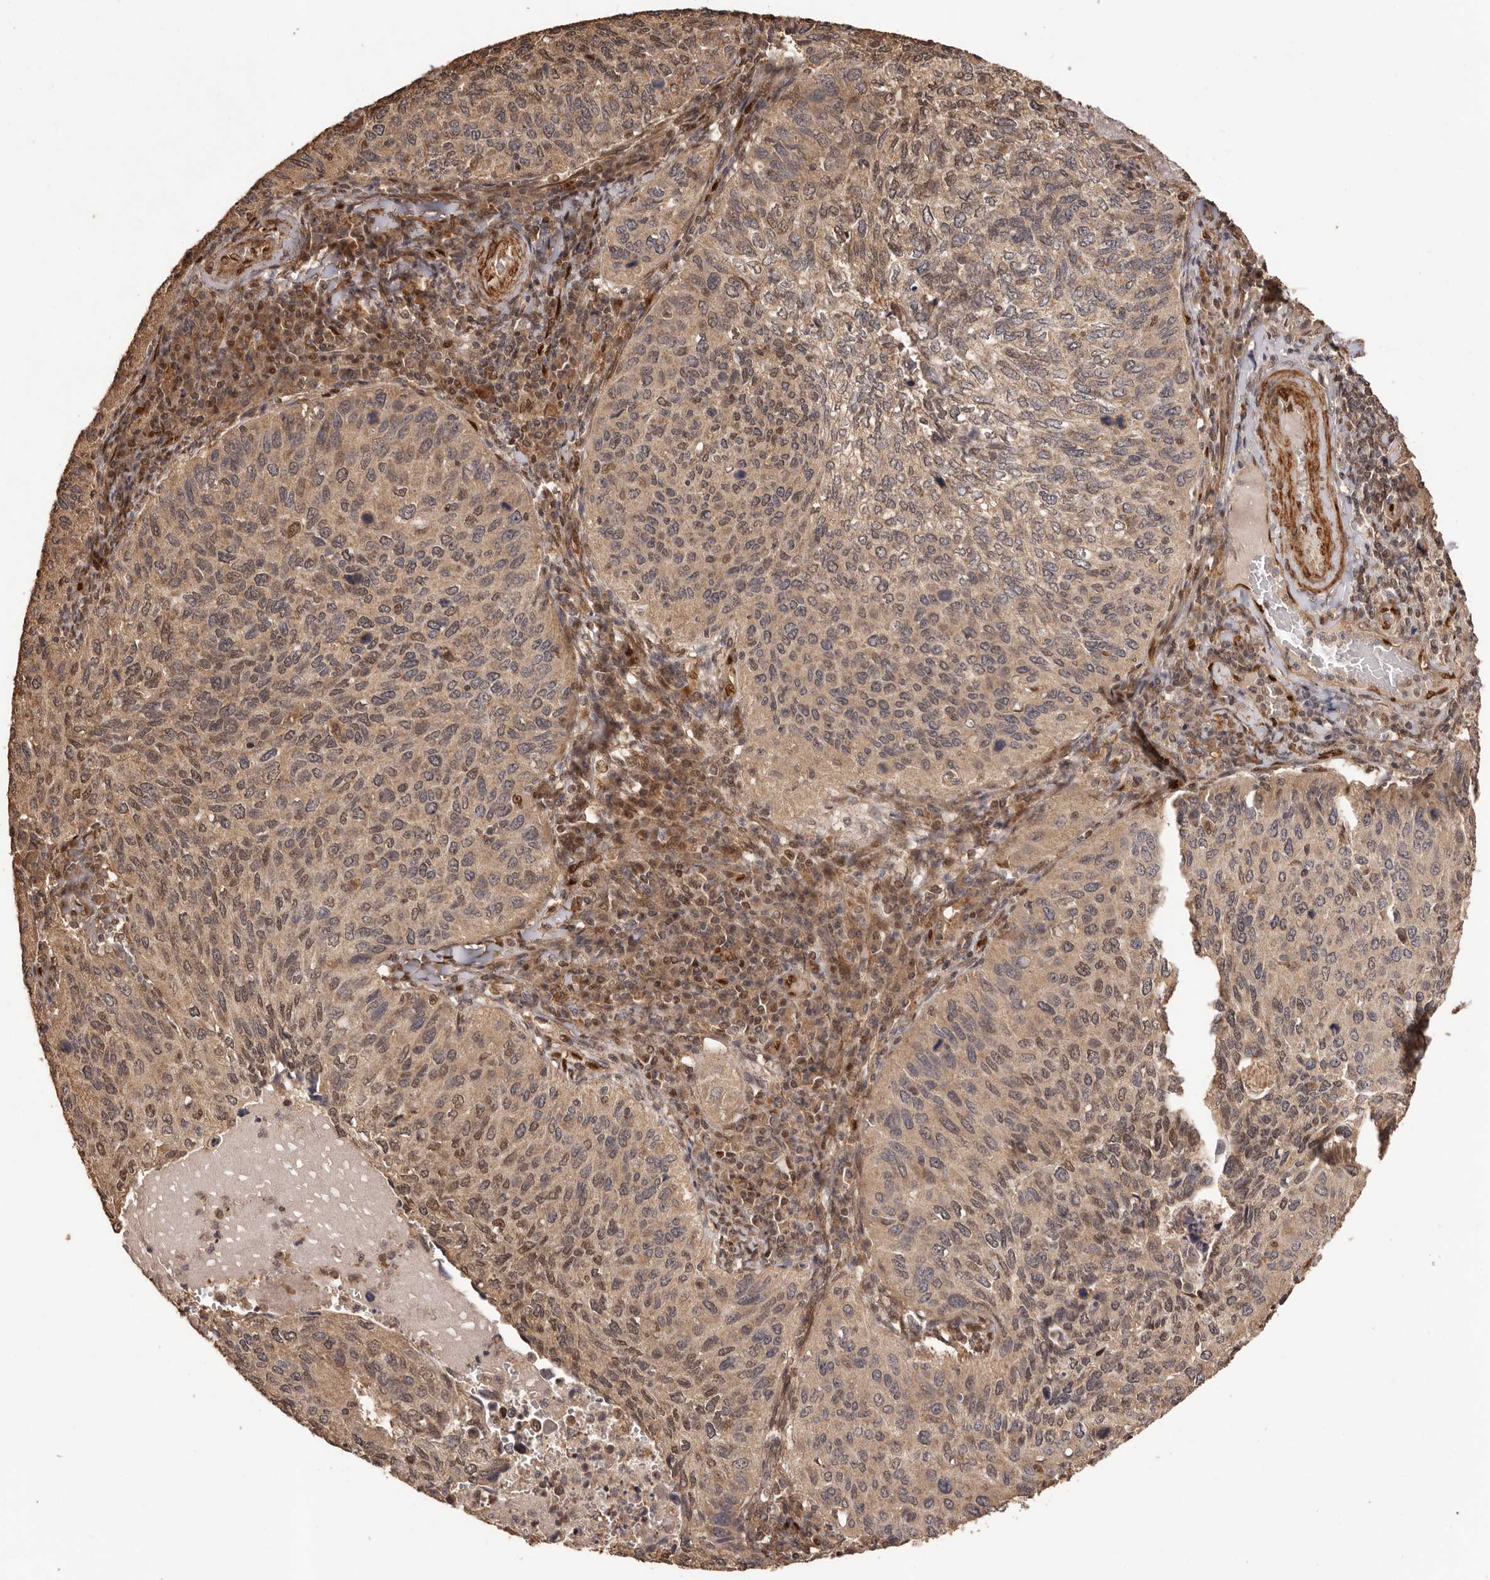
{"staining": {"intensity": "weak", "quantity": ">75%", "location": "cytoplasmic/membranous,nuclear"}, "tissue": "cervical cancer", "cell_type": "Tumor cells", "image_type": "cancer", "snomed": [{"axis": "morphology", "description": "Squamous cell carcinoma, NOS"}, {"axis": "topography", "description": "Cervix"}], "caption": "DAB immunohistochemical staining of cervical cancer reveals weak cytoplasmic/membranous and nuclear protein expression in approximately >75% of tumor cells. The staining was performed using DAB to visualize the protein expression in brown, while the nuclei were stained in blue with hematoxylin (Magnification: 20x).", "gene": "UBR2", "patient": {"sex": "female", "age": 38}}